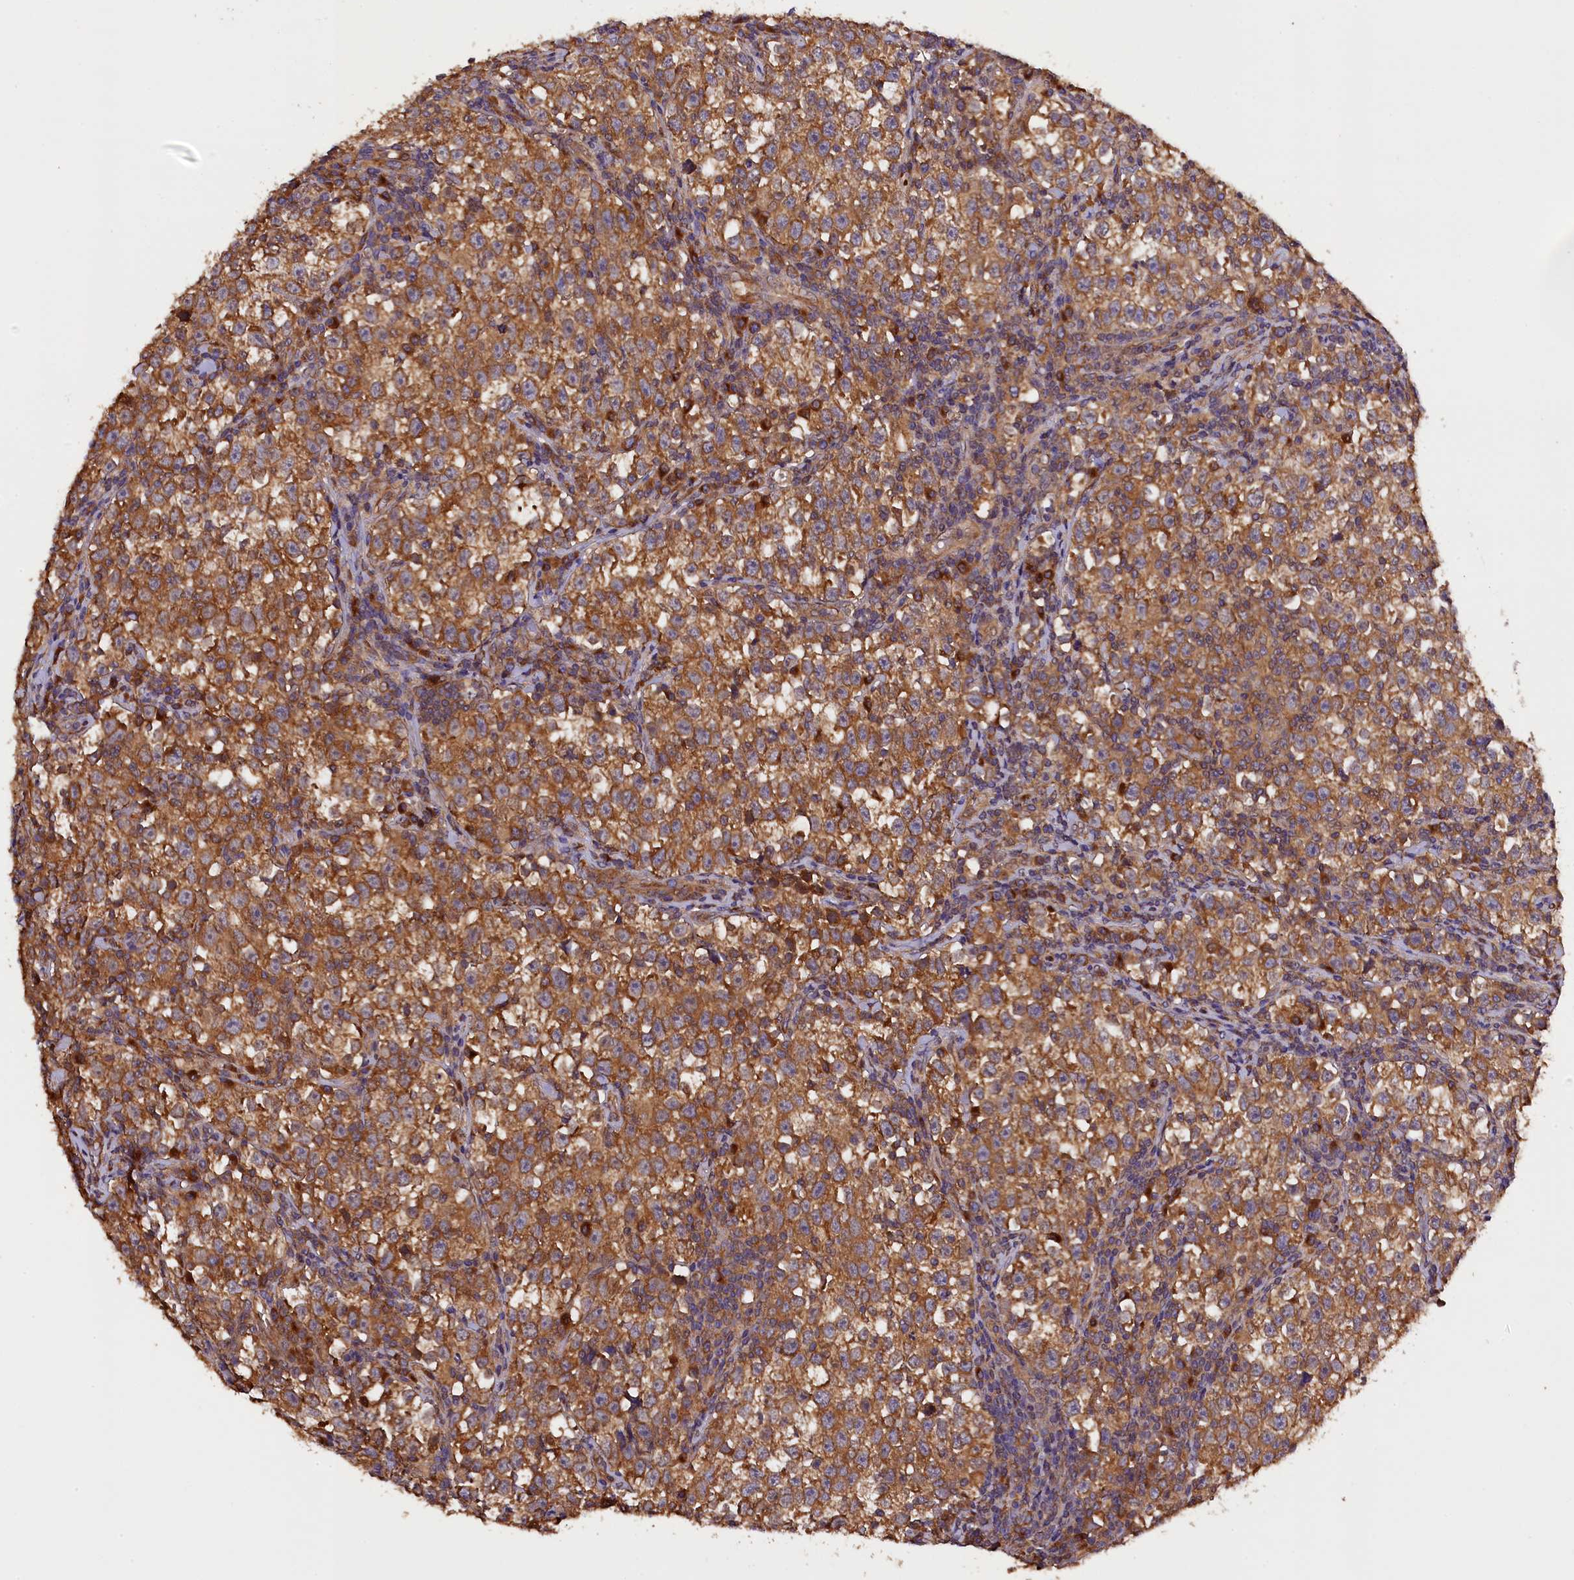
{"staining": {"intensity": "moderate", "quantity": ">75%", "location": "cytoplasmic/membranous"}, "tissue": "testis cancer", "cell_type": "Tumor cells", "image_type": "cancer", "snomed": [{"axis": "morphology", "description": "Normal tissue, NOS"}, {"axis": "morphology", "description": "Seminoma, NOS"}, {"axis": "topography", "description": "Testis"}], "caption": "Immunohistochemistry (DAB) staining of testis cancer shows moderate cytoplasmic/membranous protein expression in approximately >75% of tumor cells.", "gene": "KLC2", "patient": {"sex": "male", "age": 43}}